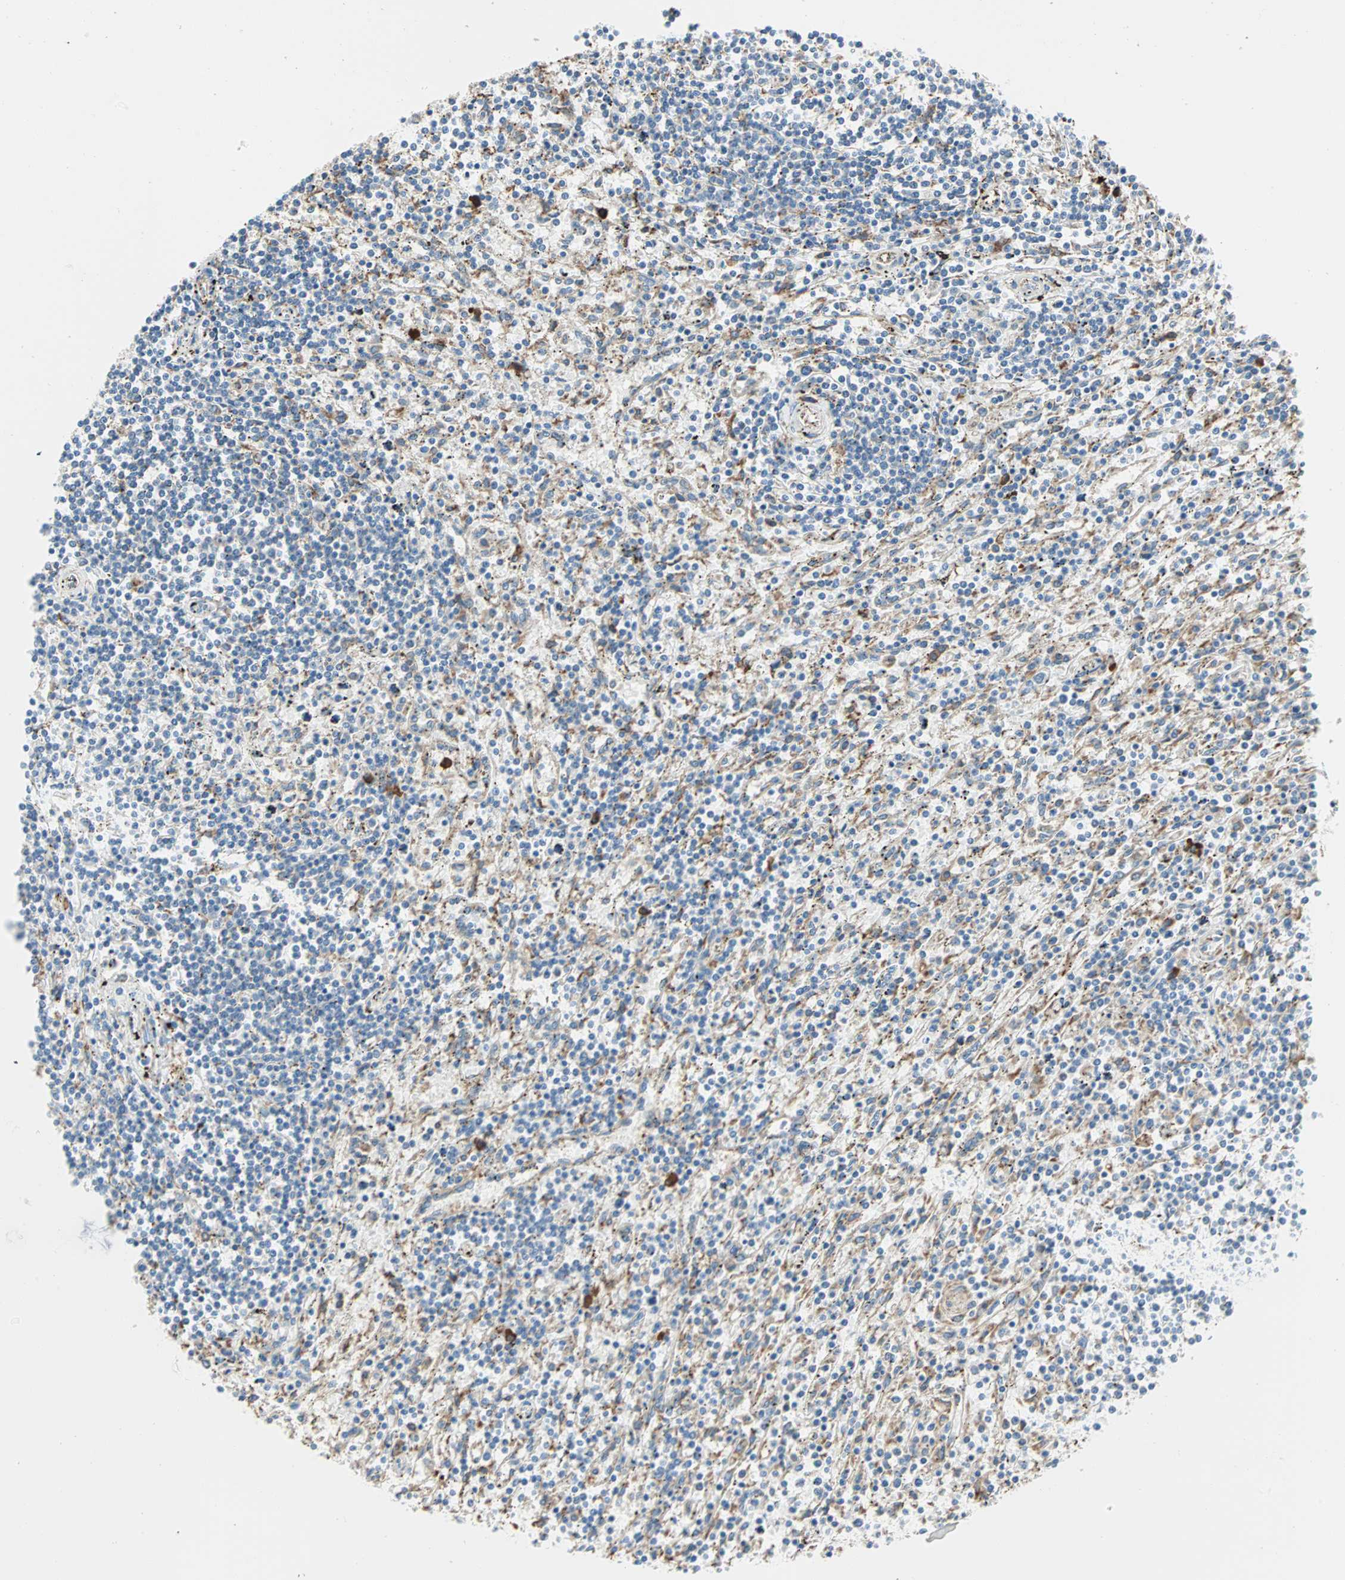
{"staining": {"intensity": "weak", "quantity": "<25%", "location": "cytoplasmic/membranous"}, "tissue": "lymphoma", "cell_type": "Tumor cells", "image_type": "cancer", "snomed": [{"axis": "morphology", "description": "Malignant lymphoma, non-Hodgkin's type, Low grade"}, {"axis": "topography", "description": "Spleen"}], "caption": "Human lymphoma stained for a protein using immunohistochemistry displays no positivity in tumor cells.", "gene": "PLCXD1", "patient": {"sex": "male", "age": 76}}